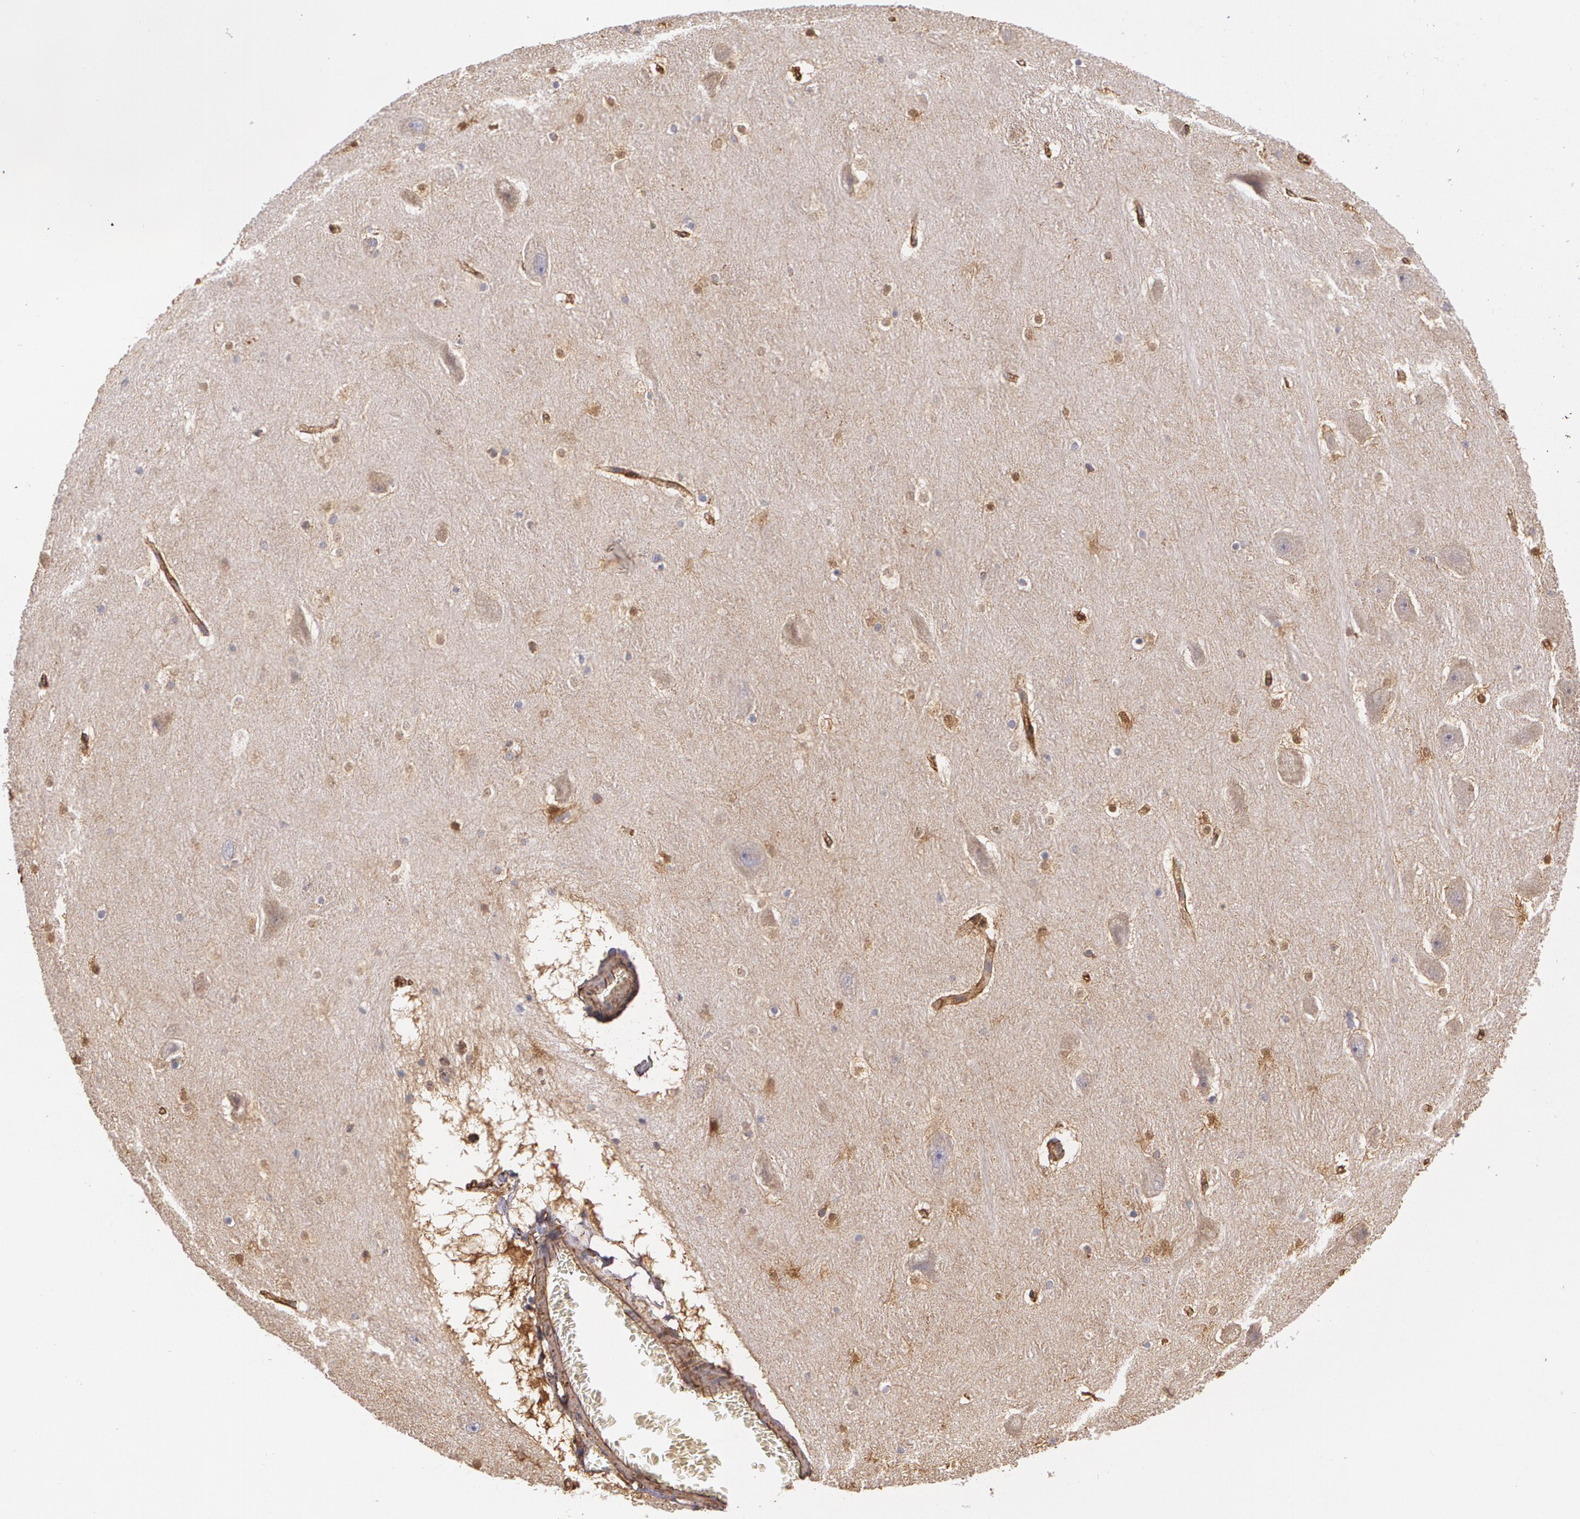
{"staining": {"intensity": "moderate", "quantity": "<25%", "location": "cytoplasmic/membranous,nuclear"}, "tissue": "hippocampus", "cell_type": "Glial cells", "image_type": "normal", "snomed": [{"axis": "morphology", "description": "Normal tissue, NOS"}, {"axis": "topography", "description": "Hippocampus"}], "caption": "This histopathology image reveals unremarkable hippocampus stained with immunohistochemistry (IHC) to label a protein in brown. The cytoplasmic/membranous,nuclear of glial cells show moderate positivity for the protein. Nuclei are counter-stained blue.", "gene": "TJP1", "patient": {"sex": "male", "age": 45}}